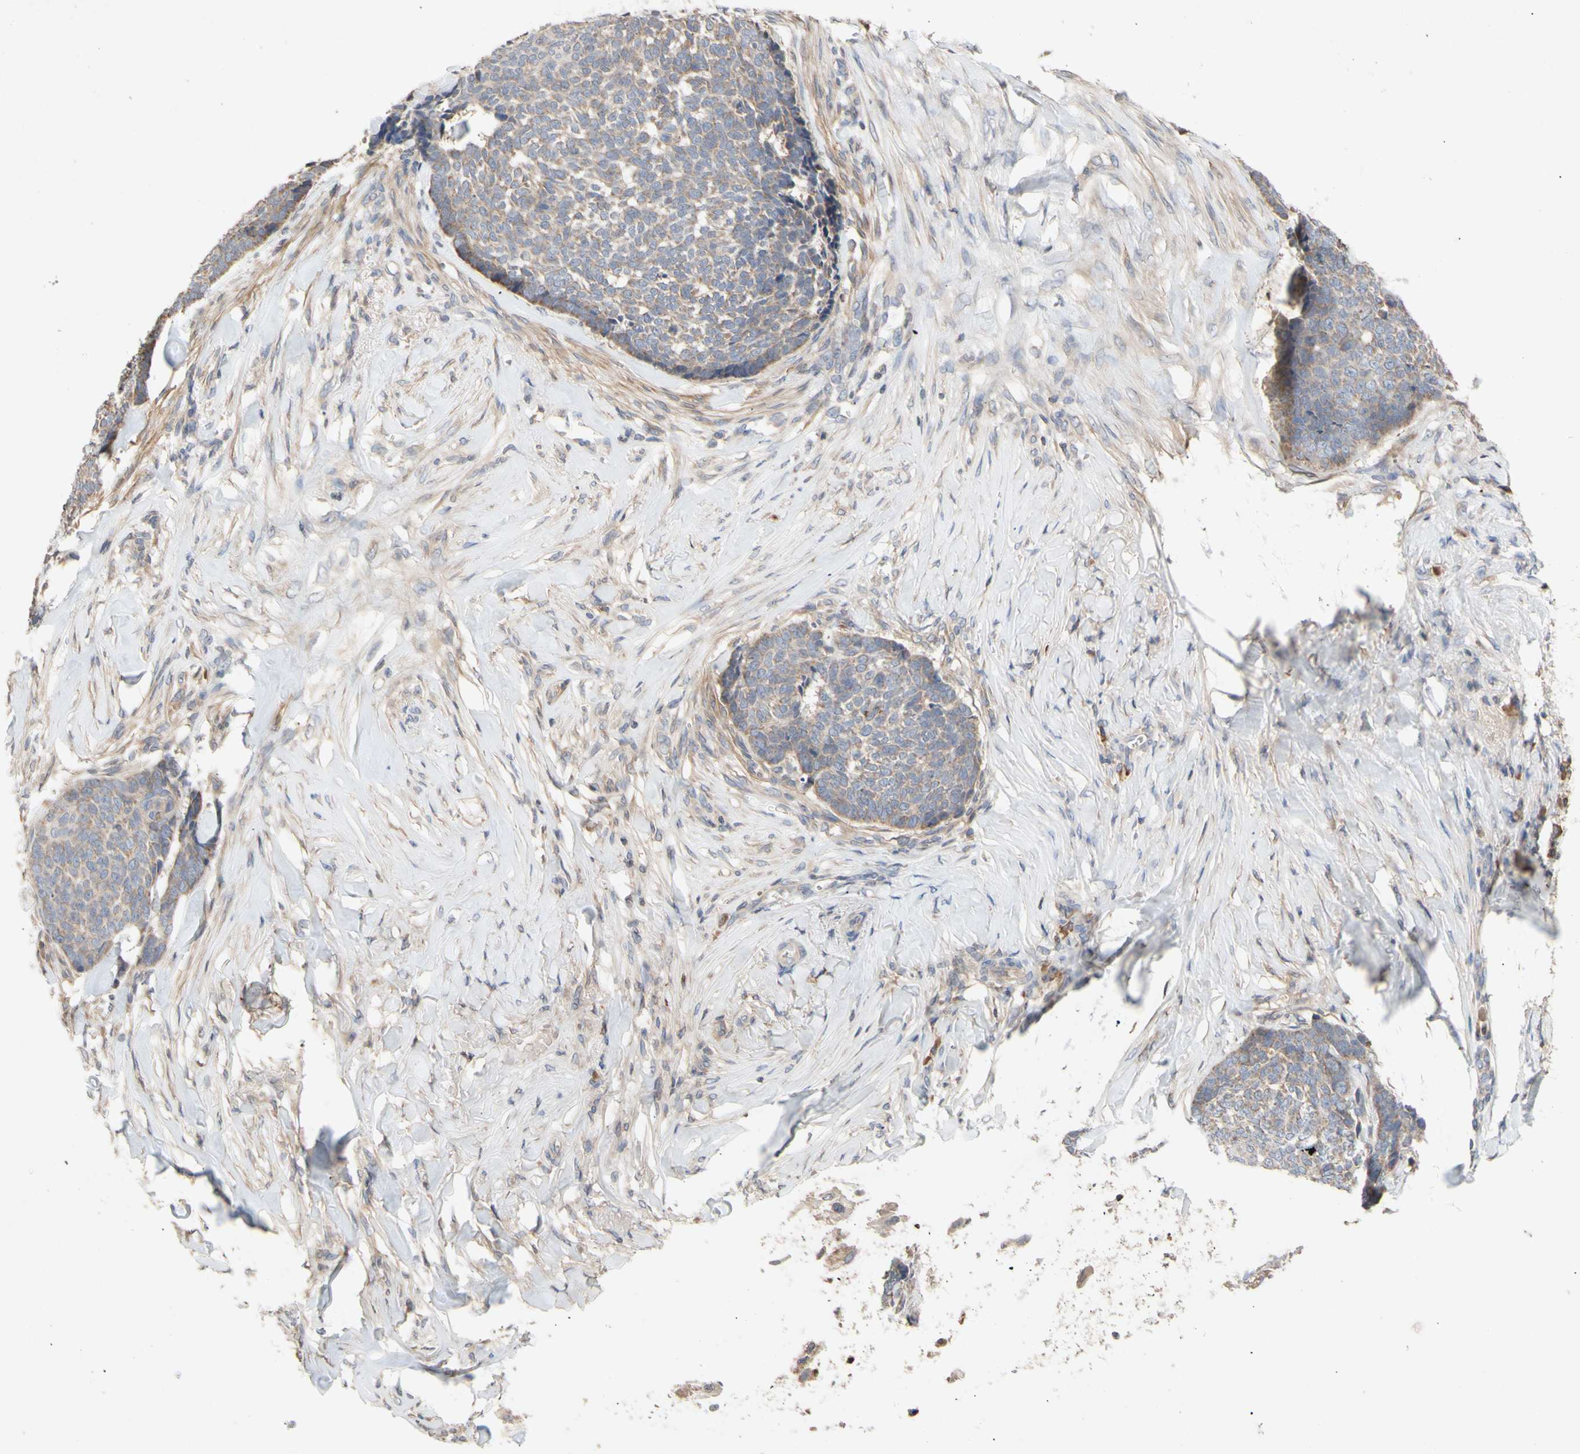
{"staining": {"intensity": "weak", "quantity": ">75%", "location": "cytoplasmic/membranous"}, "tissue": "skin cancer", "cell_type": "Tumor cells", "image_type": "cancer", "snomed": [{"axis": "morphology", "description": "Basal cell carcinoma"}, {"axis": "topography", "description": "Skin"}], "caption": "A low amount of weak cytoplasmic/membranous expression is present in about >75% of tumor cells in skin cancer (basal cell carcinoma) tissue.", "gene": "NECTIN3", "patient": {"sex": "male", "age": 84}}